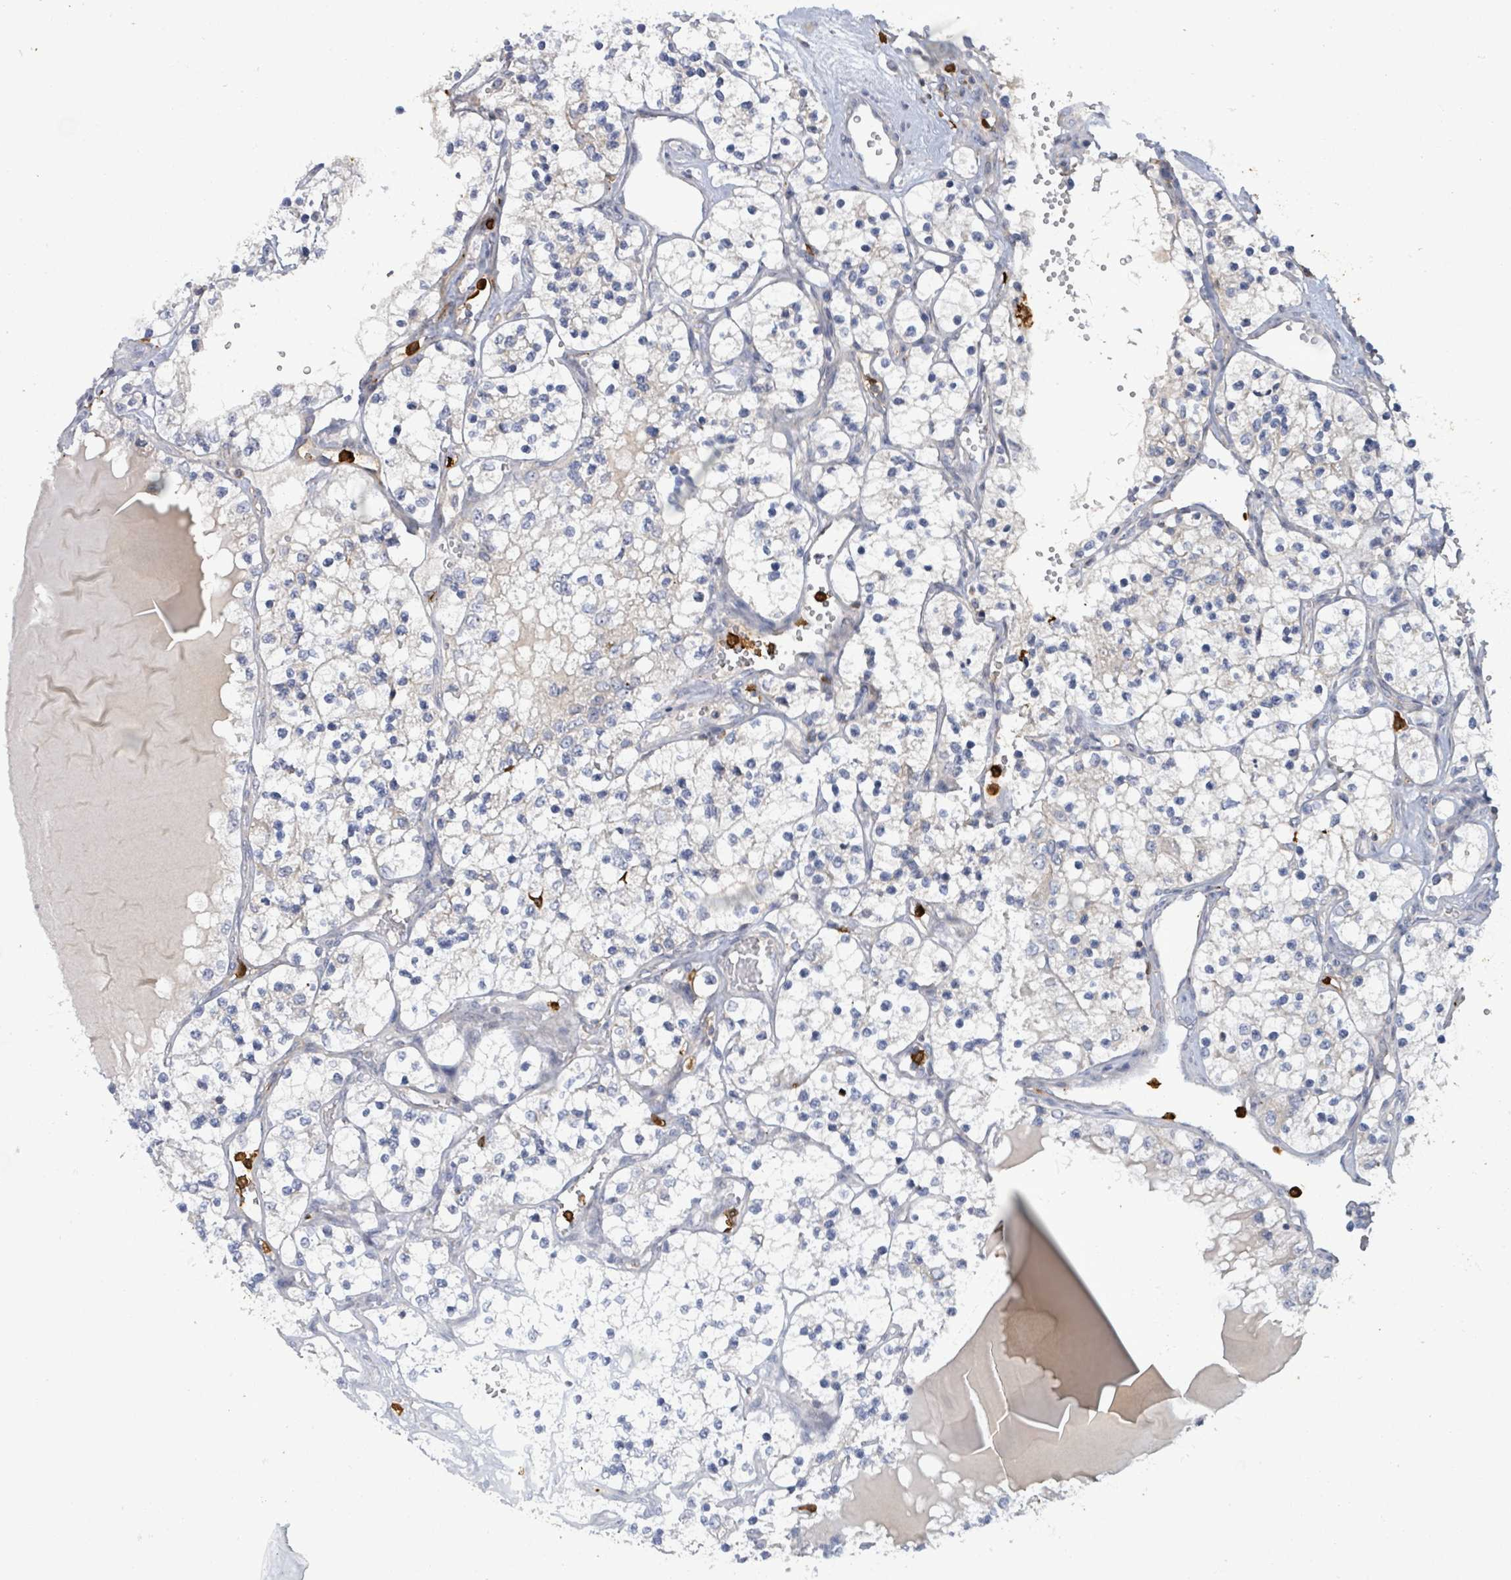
{"staining": {"intensity": "negative", "quantity": "none", "location": "none"}, "tissue": "renal cancer", "cell_type": "Tumor cells", "image_type": "cancer", "snomed": [{"axis": "morphology", "description": "Adenocarcinoma, NOS"}, {"axis": "topography", "description": "Kidney"}], "caption": "There is no significant positivity in tumor cells of renal adenocarcinoma. (Brightfield microscopy of DAB immunohistochemistry (IHC) at high magnification).", "gene": "FAM210A", "patient": {"sex": "female", "age": 69}}